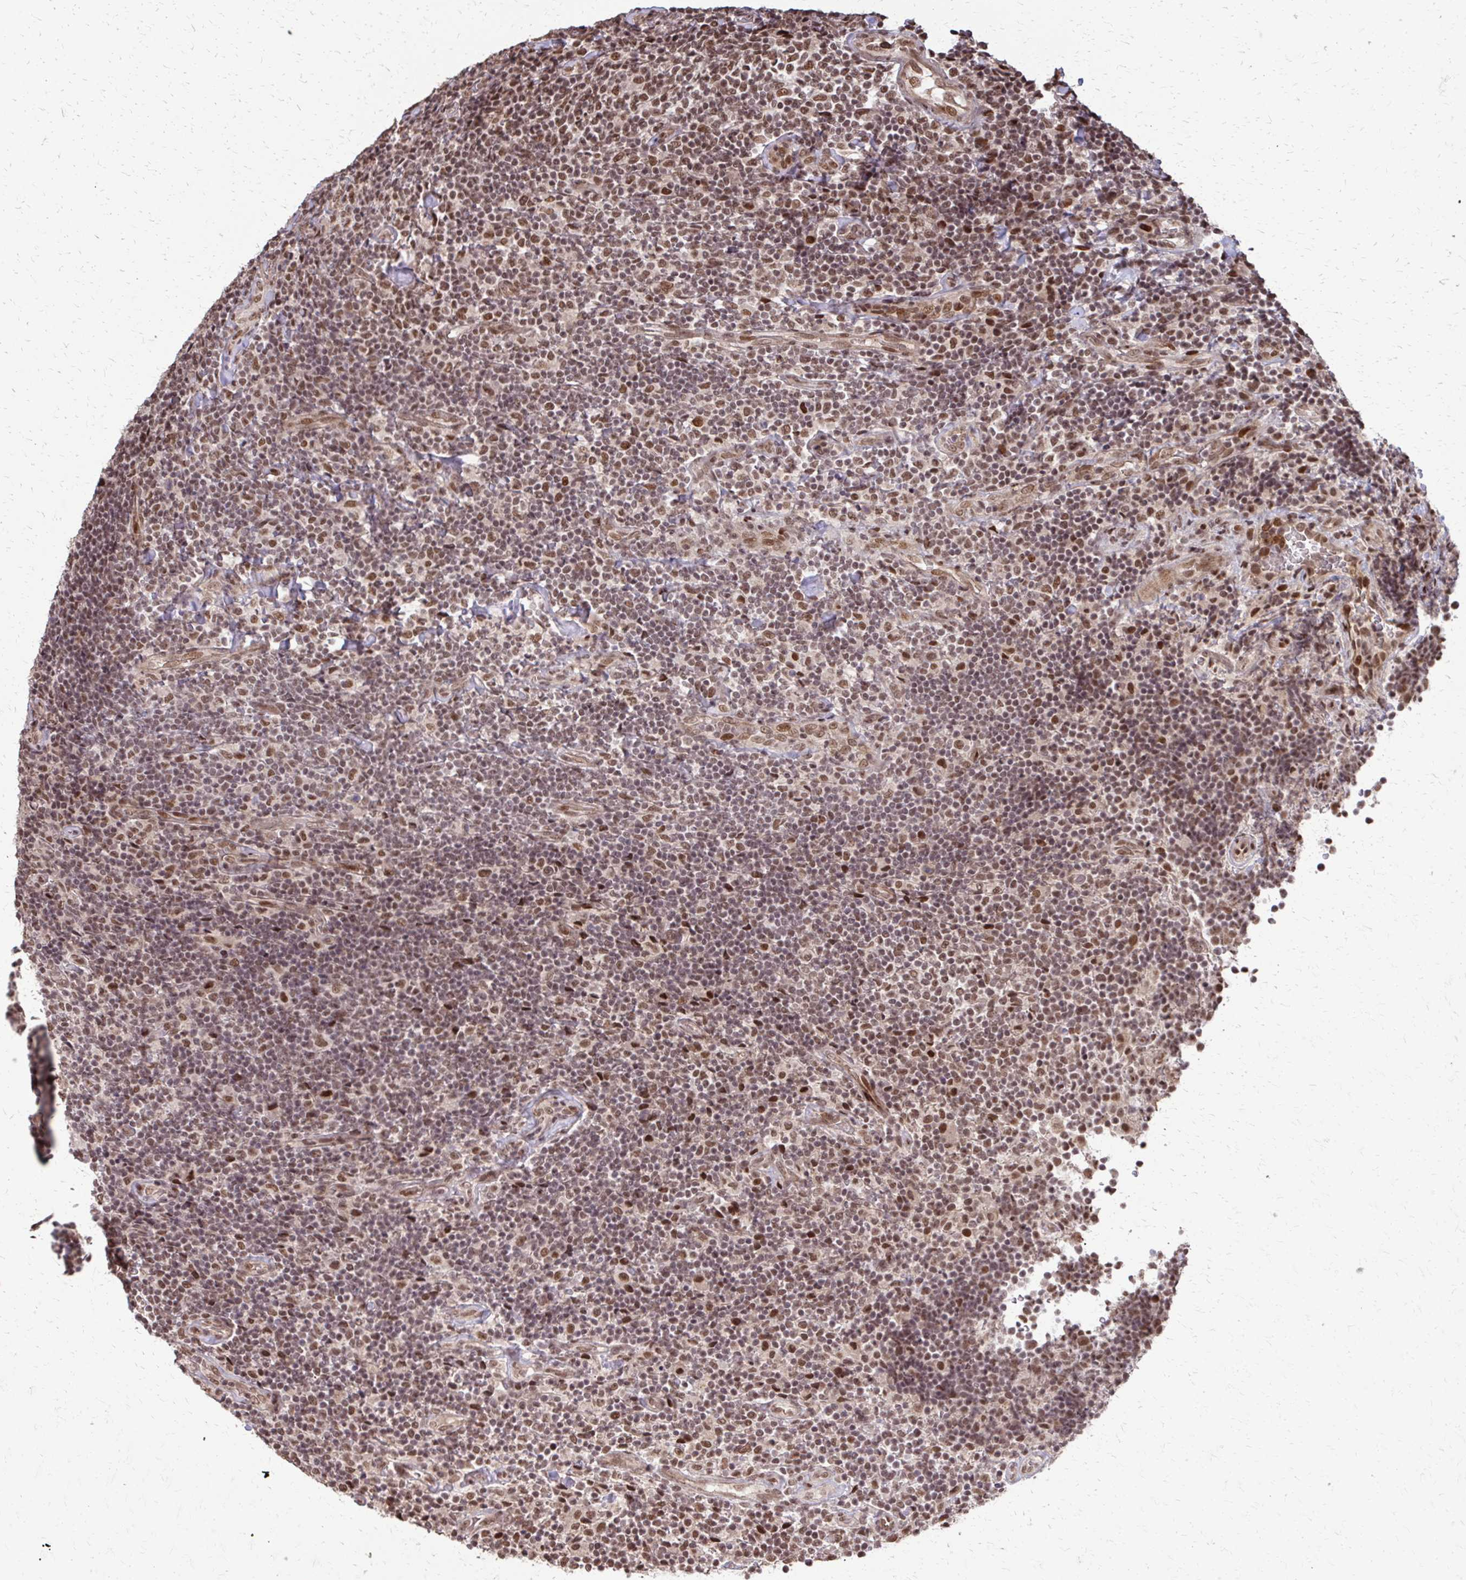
{"staining": {"intensity": "moderate", "quantity": ">75%", "location": "nuclear"}, "tissue": "lymphoma", "cell_type": "Tumor cells", "image_type": "cancer", "snomed": [{"axis": "morphology", "description": "Malignant lymphoma, non-Hodgkin's type, Low grade"}, {"axis": "topography", "description": "Lymph node"}], "caption": "Malignant lymphoma, non-Hodgkin's type (low-grade) stained for a protein (brown) displays moderate nuclear positive staining in approximately >75% of tumor cells.", "gene": "SS18", "patient": {"sex": "male", "age": 52}}